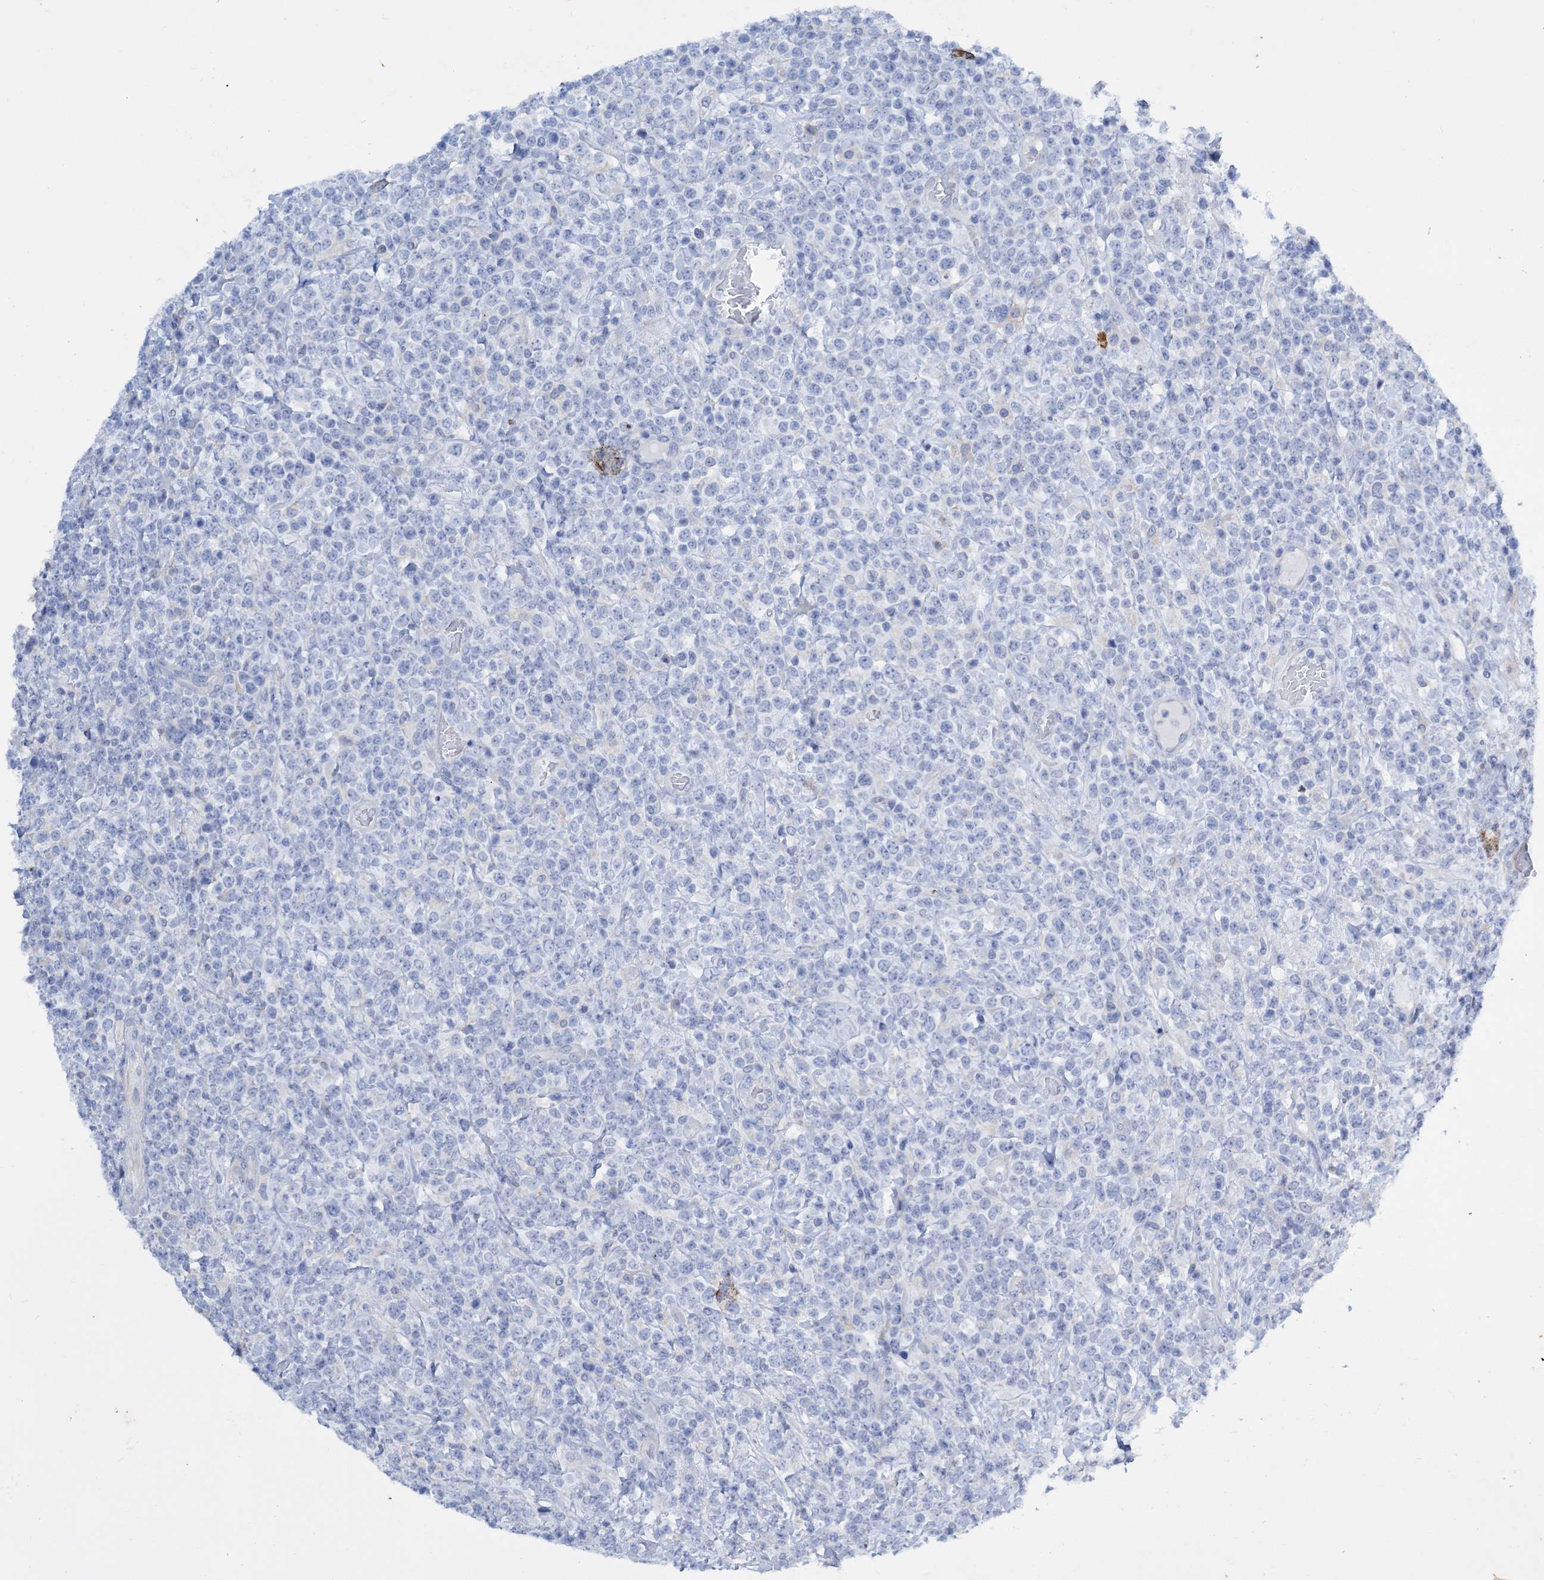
{"staining": {"intensity": "negative", "quantity": "none", "location": "none"}, "tissue": "lymphoma", "cell_type": "Tumor cells", "image_type": "cancer", "snomed": [{"axis": "morphology", "description": "Malignant lymphoma, non-Hodgkin's type, High grade"}, {"axis": "topography", "description": "Colon"}], "caption": "IHC photomicrograph of neoplastic tissue: human high-grade malignant lymphoma, non-Hodgkin's type stained with DAB (3,3'-diaminobenzidine) reveals no significant protein expression in tumor cells. Nuclei are stained in blue.", "gene": "FAAP20", "patient": {"sex": "female", "age": 53}}